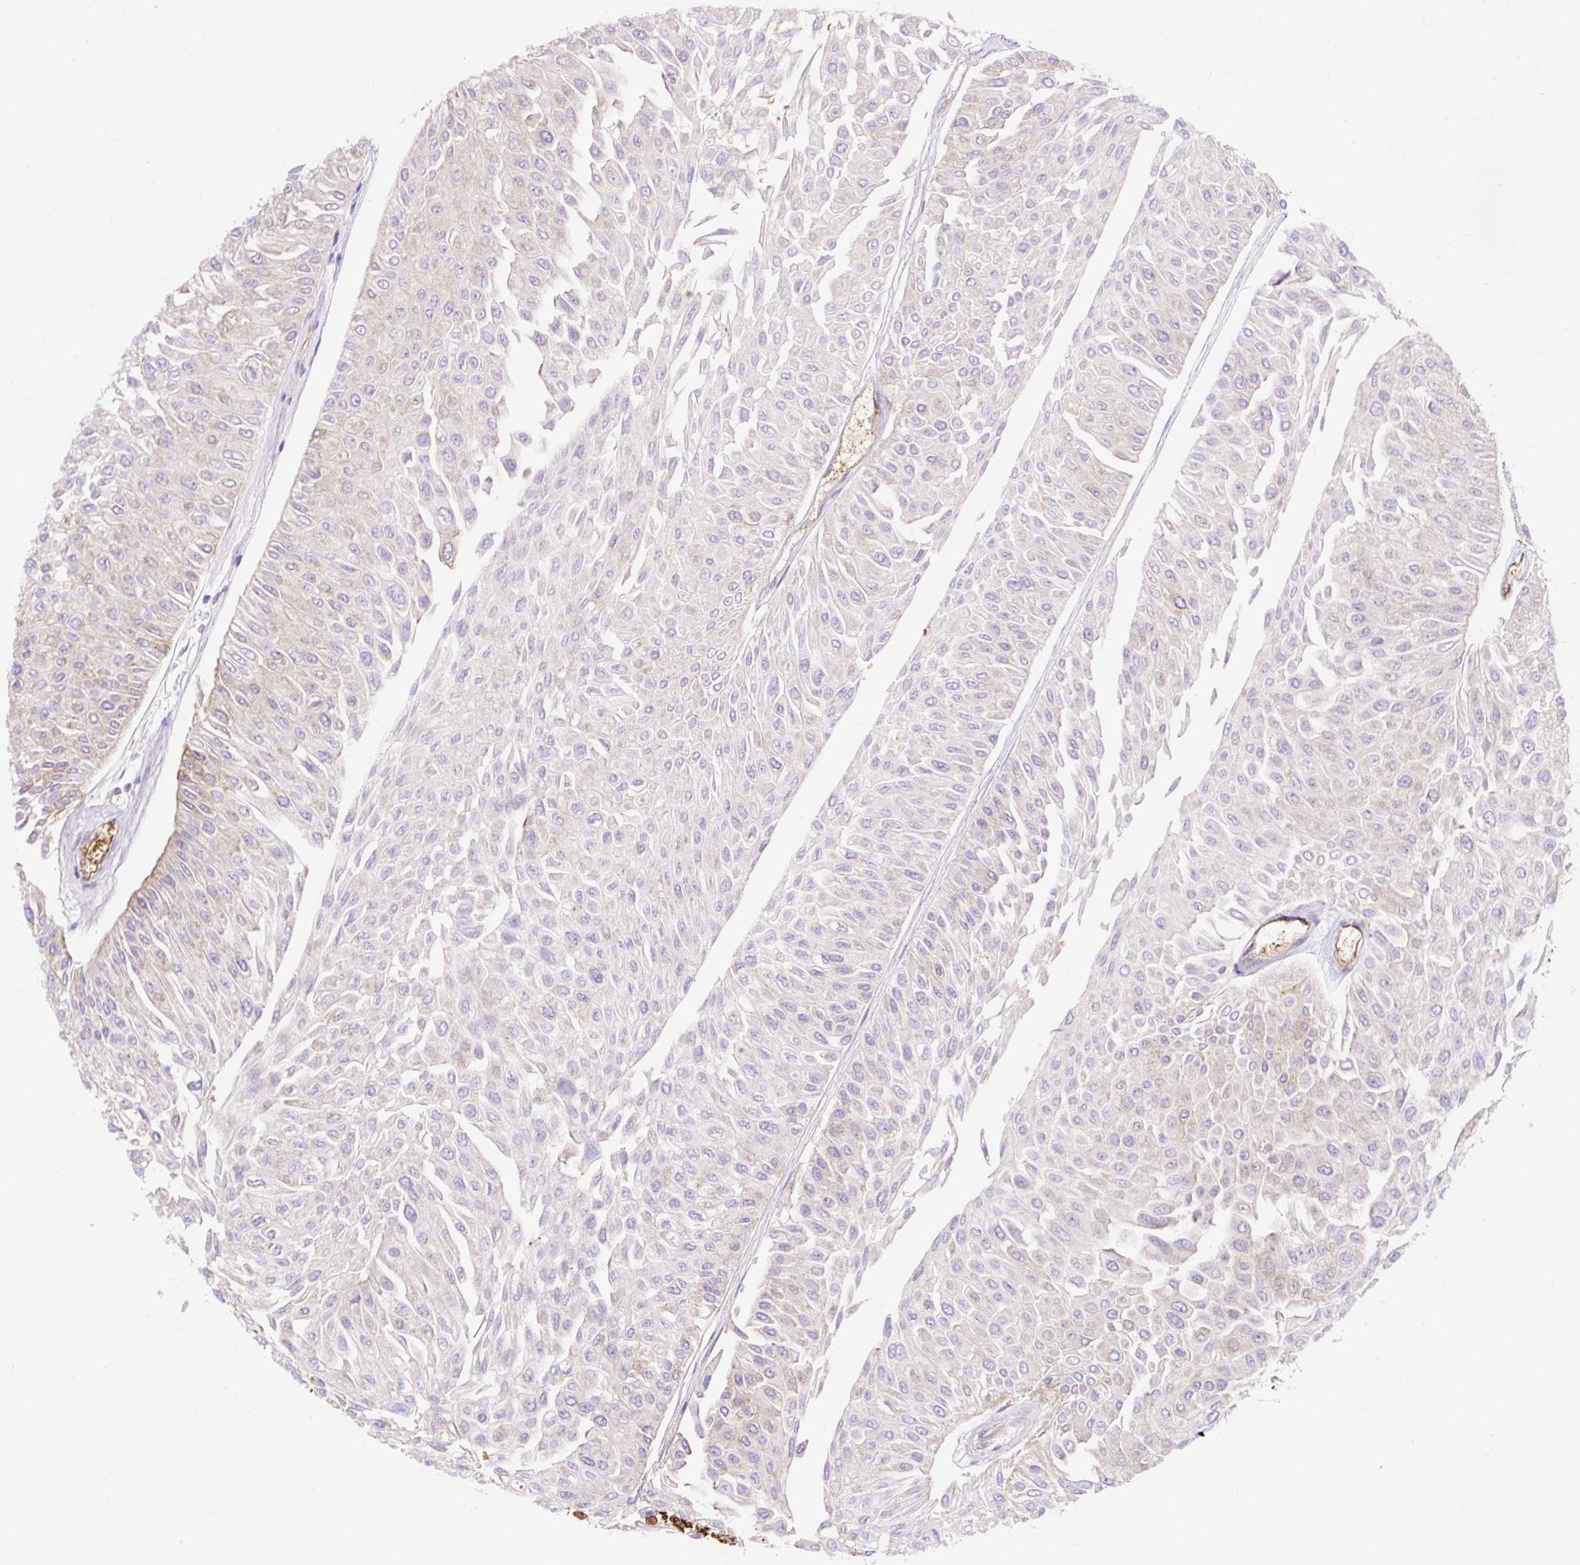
{"staining": {"intensity": "weak", "quantity": "<25%", "location": "cytoplasmic/membranous"}, "tissue": "urothelial cancer", "cell_type": "Tumor cells", "image_type": "cancer", "snomed": [{"axis": "morphology", "description": "Urothelial carcinoma, Low grade"}, {"axis": "topography", "description": "Urinary bladder"}], "caption": "IHC photomicrograph of neoplastic tissue: human low-grade urothelial carcinoma stained with DAB exhibits no significant protein positivity in tumor cells.", "gene": "HIP1R", "patient": {"sex": "male", "age": 67}}